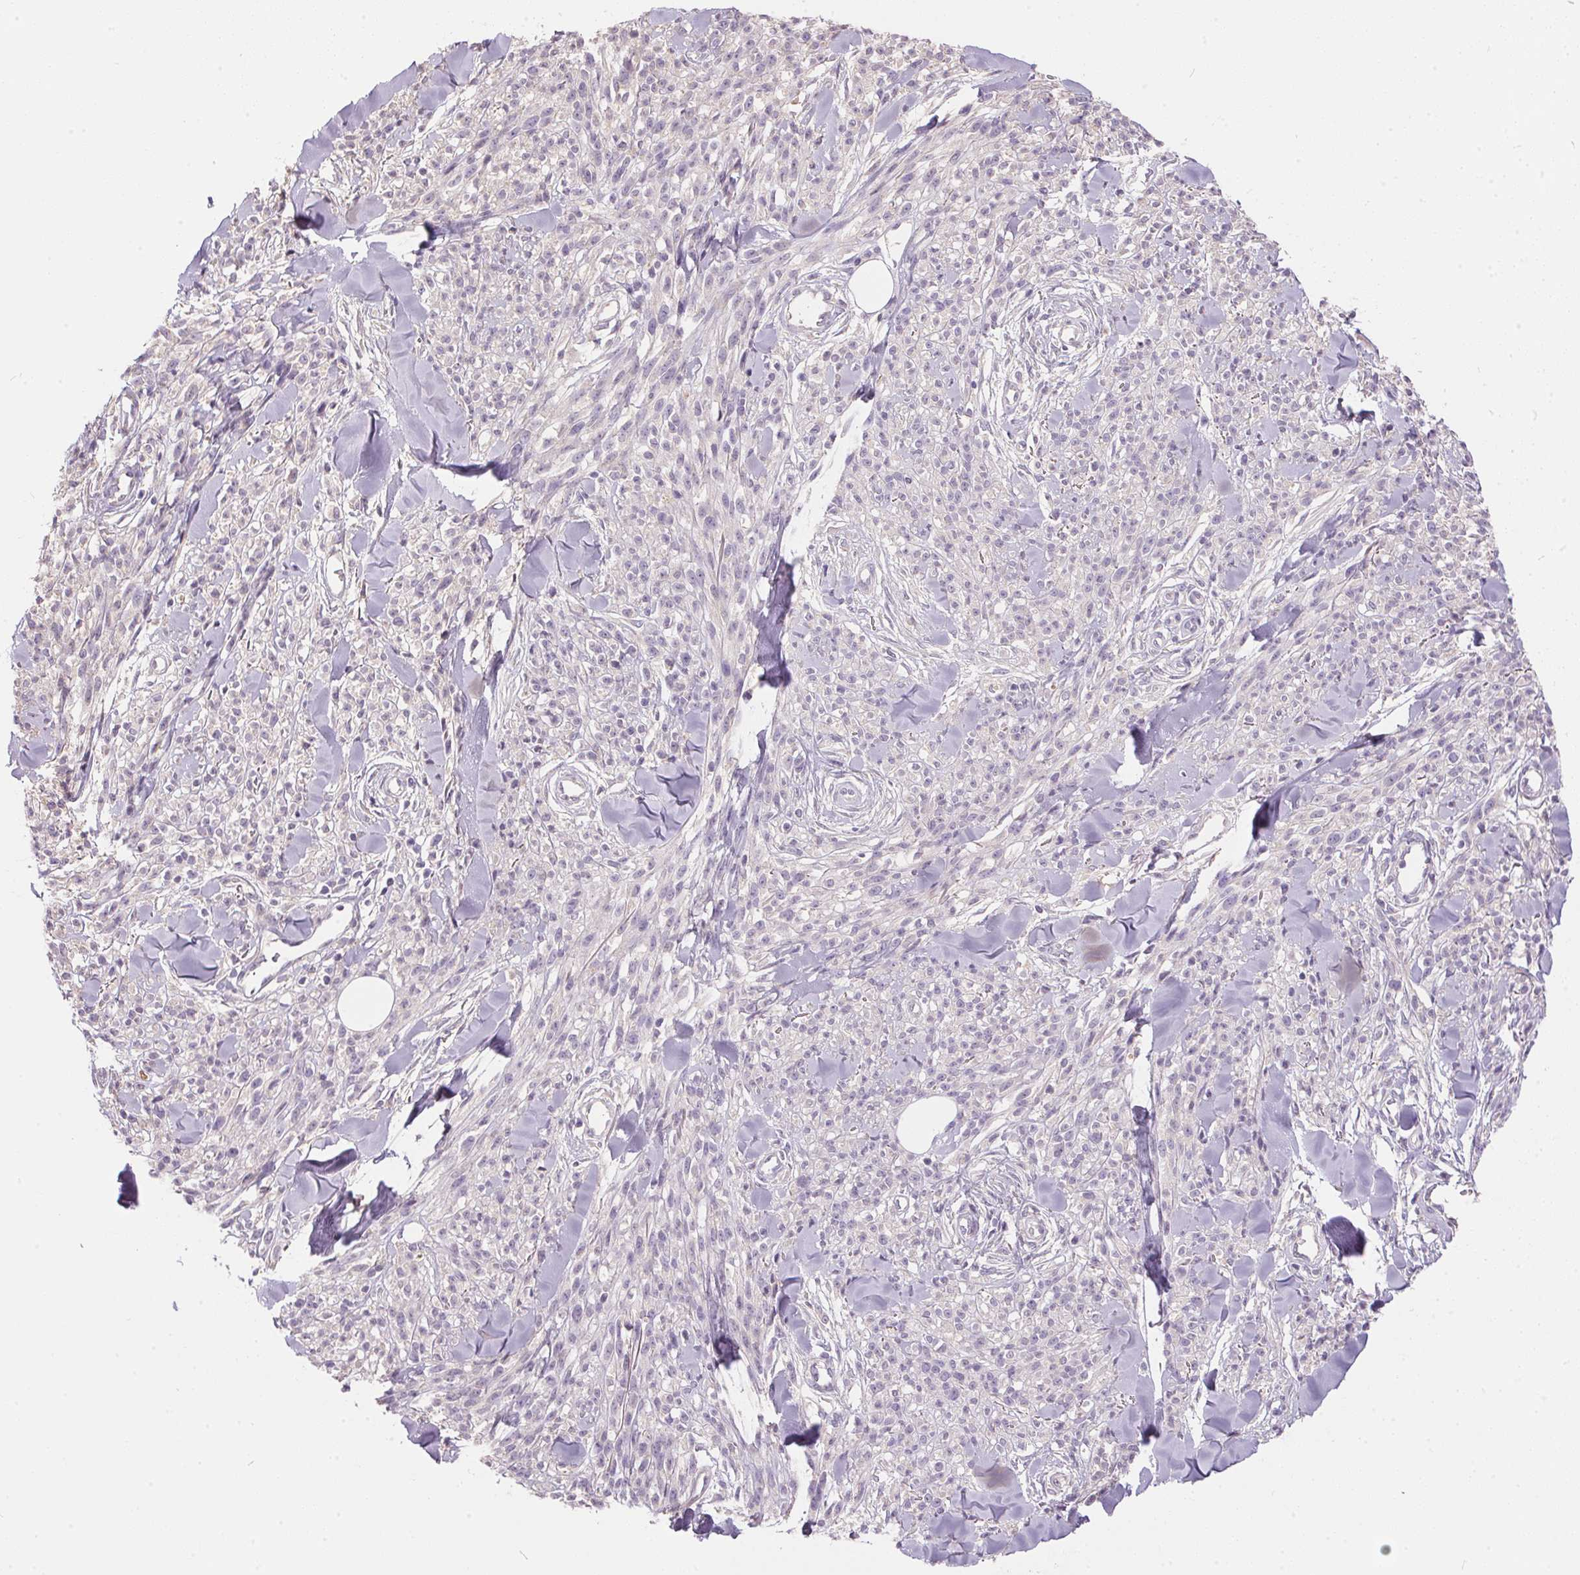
{"staining": {"intensity": "negative", "quantity": "none", "location": "none"}, "tissue": "melanoma", "cell_type": "Tumor cells", "image_type": "cancer", "snomed": [{"axis": "morphology", "description": "Malignant melanoma, NOS"}, {"axis": "topography", "description": "Skin"}, {"axis": "topography", "description": "Skin of trunk"}], "caption": "Tumor cells are negative for brown protein staining in malignant melanoma.", "gene": "UNC13B", "patient": {"sex": "male", "age": 74}}